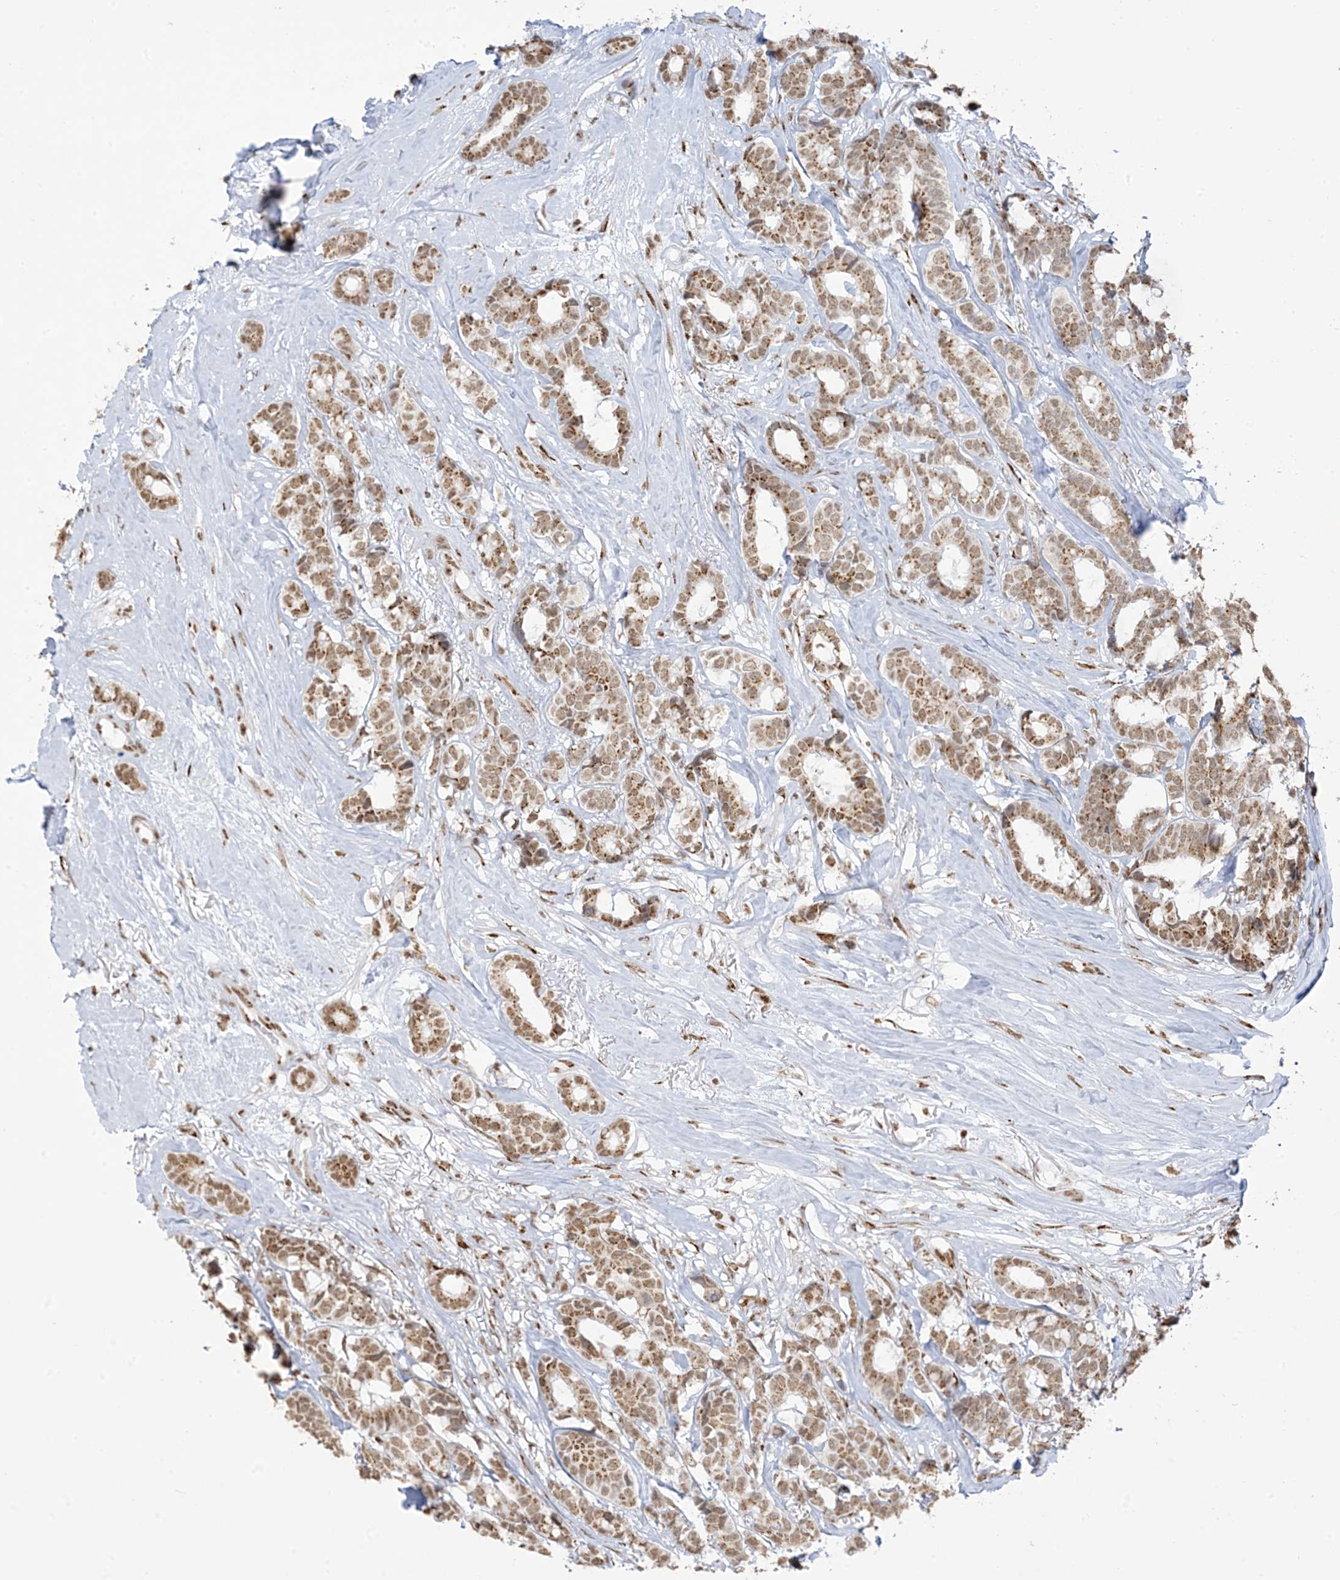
{"staining": {"intensity": "moderate", "quantity": ">75%", "location": "cytoplasmic/membranous,nuclear"}, "tissue": "breast cancer", "cell_type": "Tumor cells", "image_type": "cancer", "snomed": [{"axis": "morphology", "description": "Duct carcinoma"}, {"axis": "topography", "description": "Breast"}], "caption": "Protein expression by immunohistochemistry (IHC) demonstrates moderate cytoplasmic/membranous and nuclear expression in about >75% of tumor cells in breast intraductal carcinoma. The staining was performed using DAB to visualize the protein expression in brown, while the nuclei were stained in blue with hematoxylin (Magnification: 20x).", "gene": "GPR107", "patient": {"sex": "female", "age": 87}}